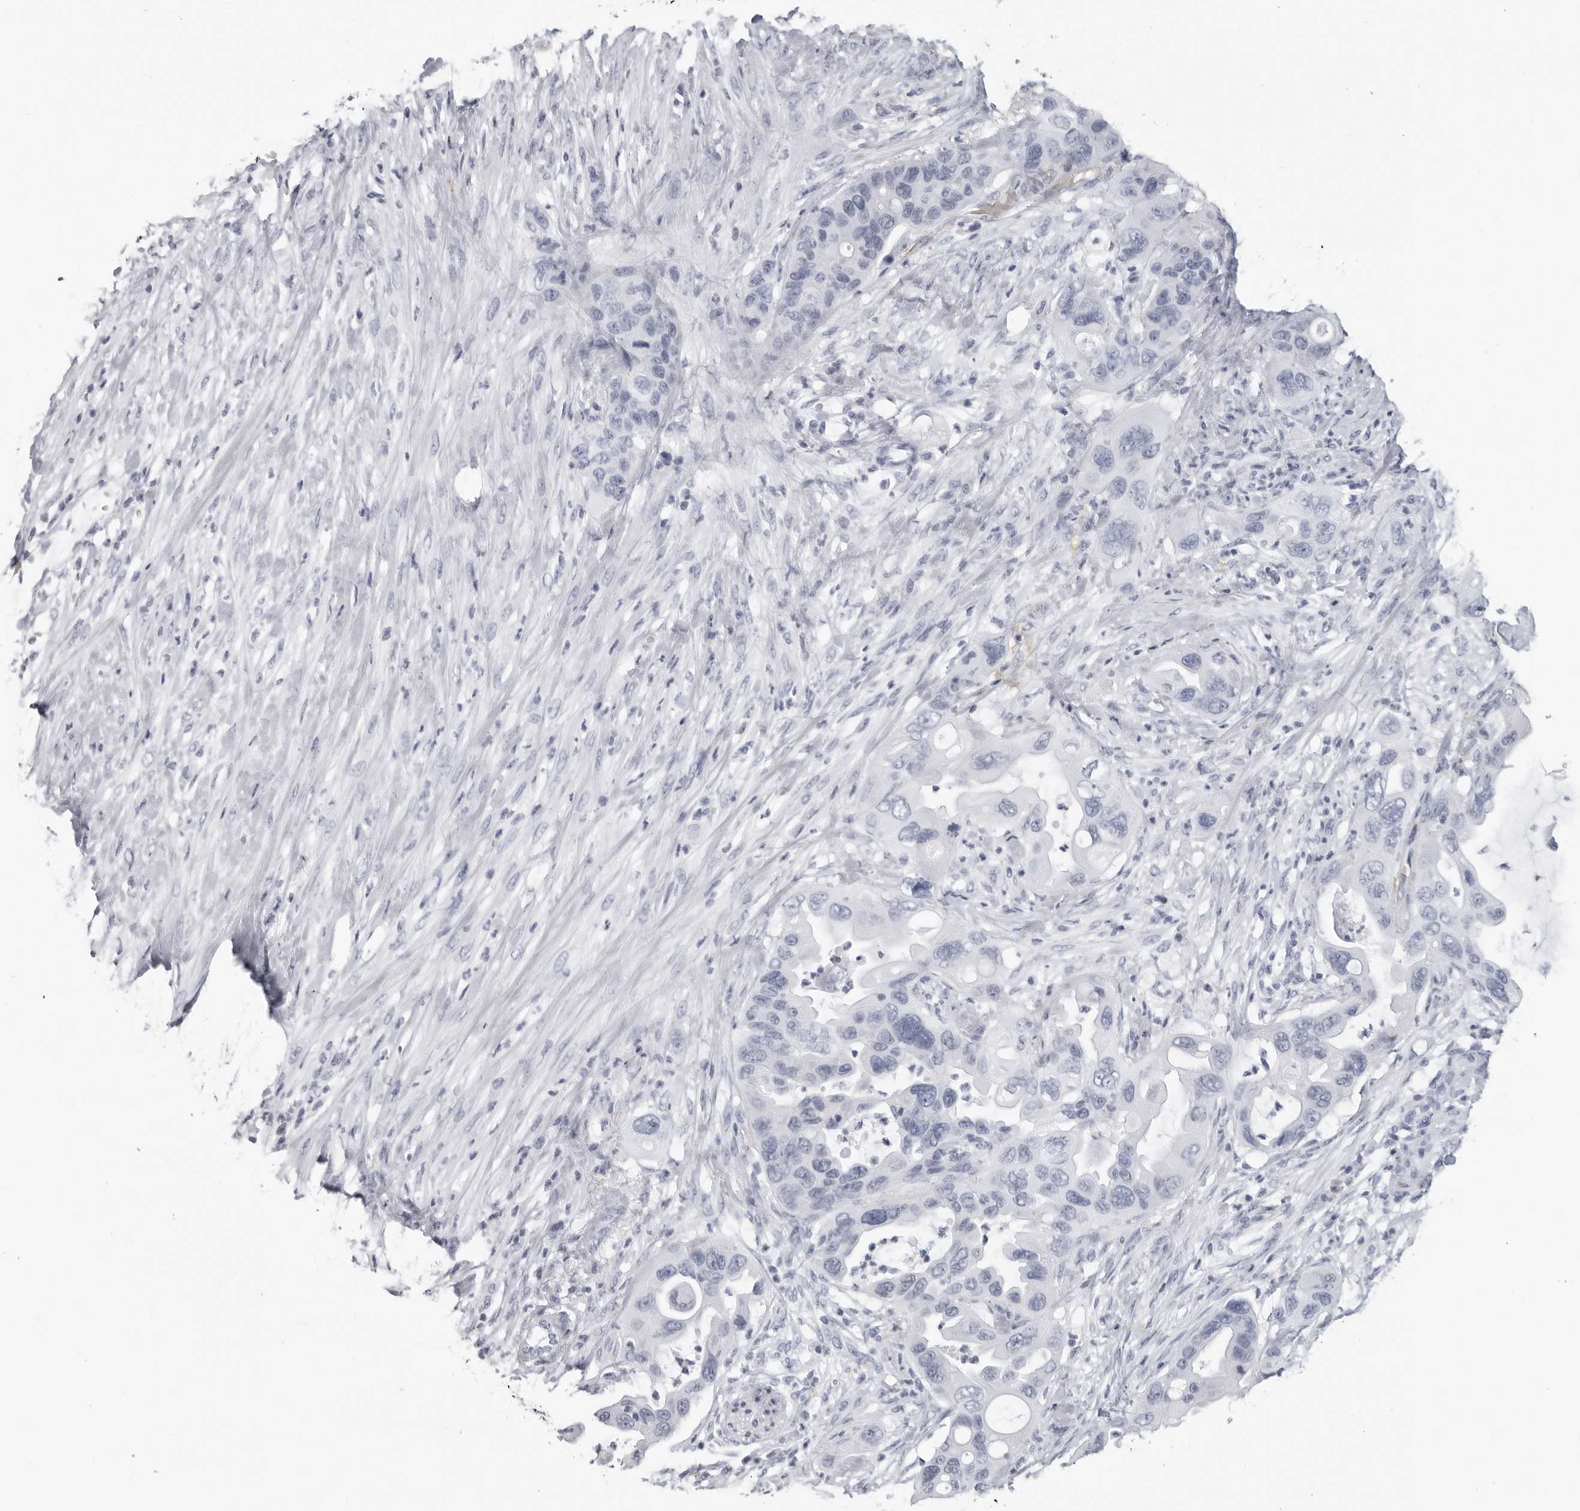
{"staining": {"intensity": "negative", "quantity": "none", "location": "none"}, "tissue": "pancreatic cancer", "cell_type": "Tumor cells", "image_type": "cancer", "snomed": [{"axis": "morphology", "description": "Adenocarcinoma, NOS"}, {"axis": "topography", "description": "Pancreas"}], "caption": "Immunohistochemistry (IHC) of pancreatic cancer (adenocarcinoma) reveals no positivity in tumor cells.", "gene": "EPB41", "patient": {"sex": "female", "age": 71}}